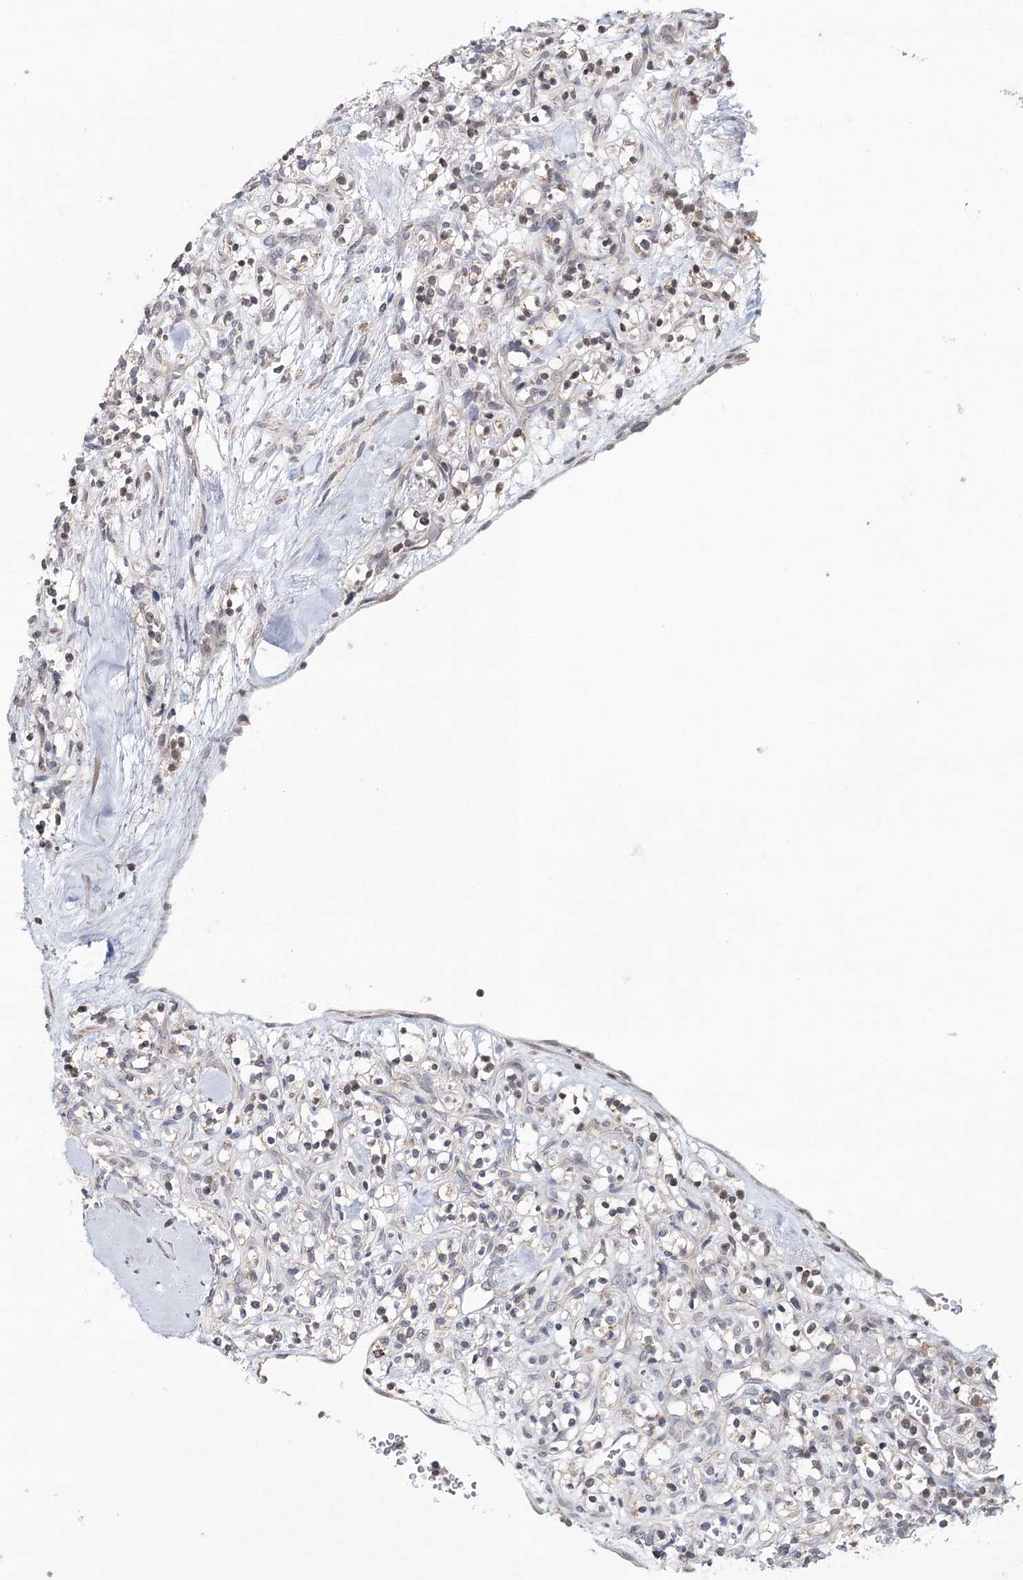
{"staining": {"intensity": "weak", "quantity": "<25%", "location": "cytoplasmic/membranous"}, "tissue": "renal cancer", "cell_type": "Tumor cells", "image_type": "cancer", "snomed": [{"axis": "morphology", "description": "Adenocarcinoma, NOS"}, {"axis": "topography", "description": "Kidney"}], "caption": "Tumor cells are negative for brown protein staining in renal adenocarcinoma.", "gene": "ICOS", "patient": {"sex": "male", "age": 77}}